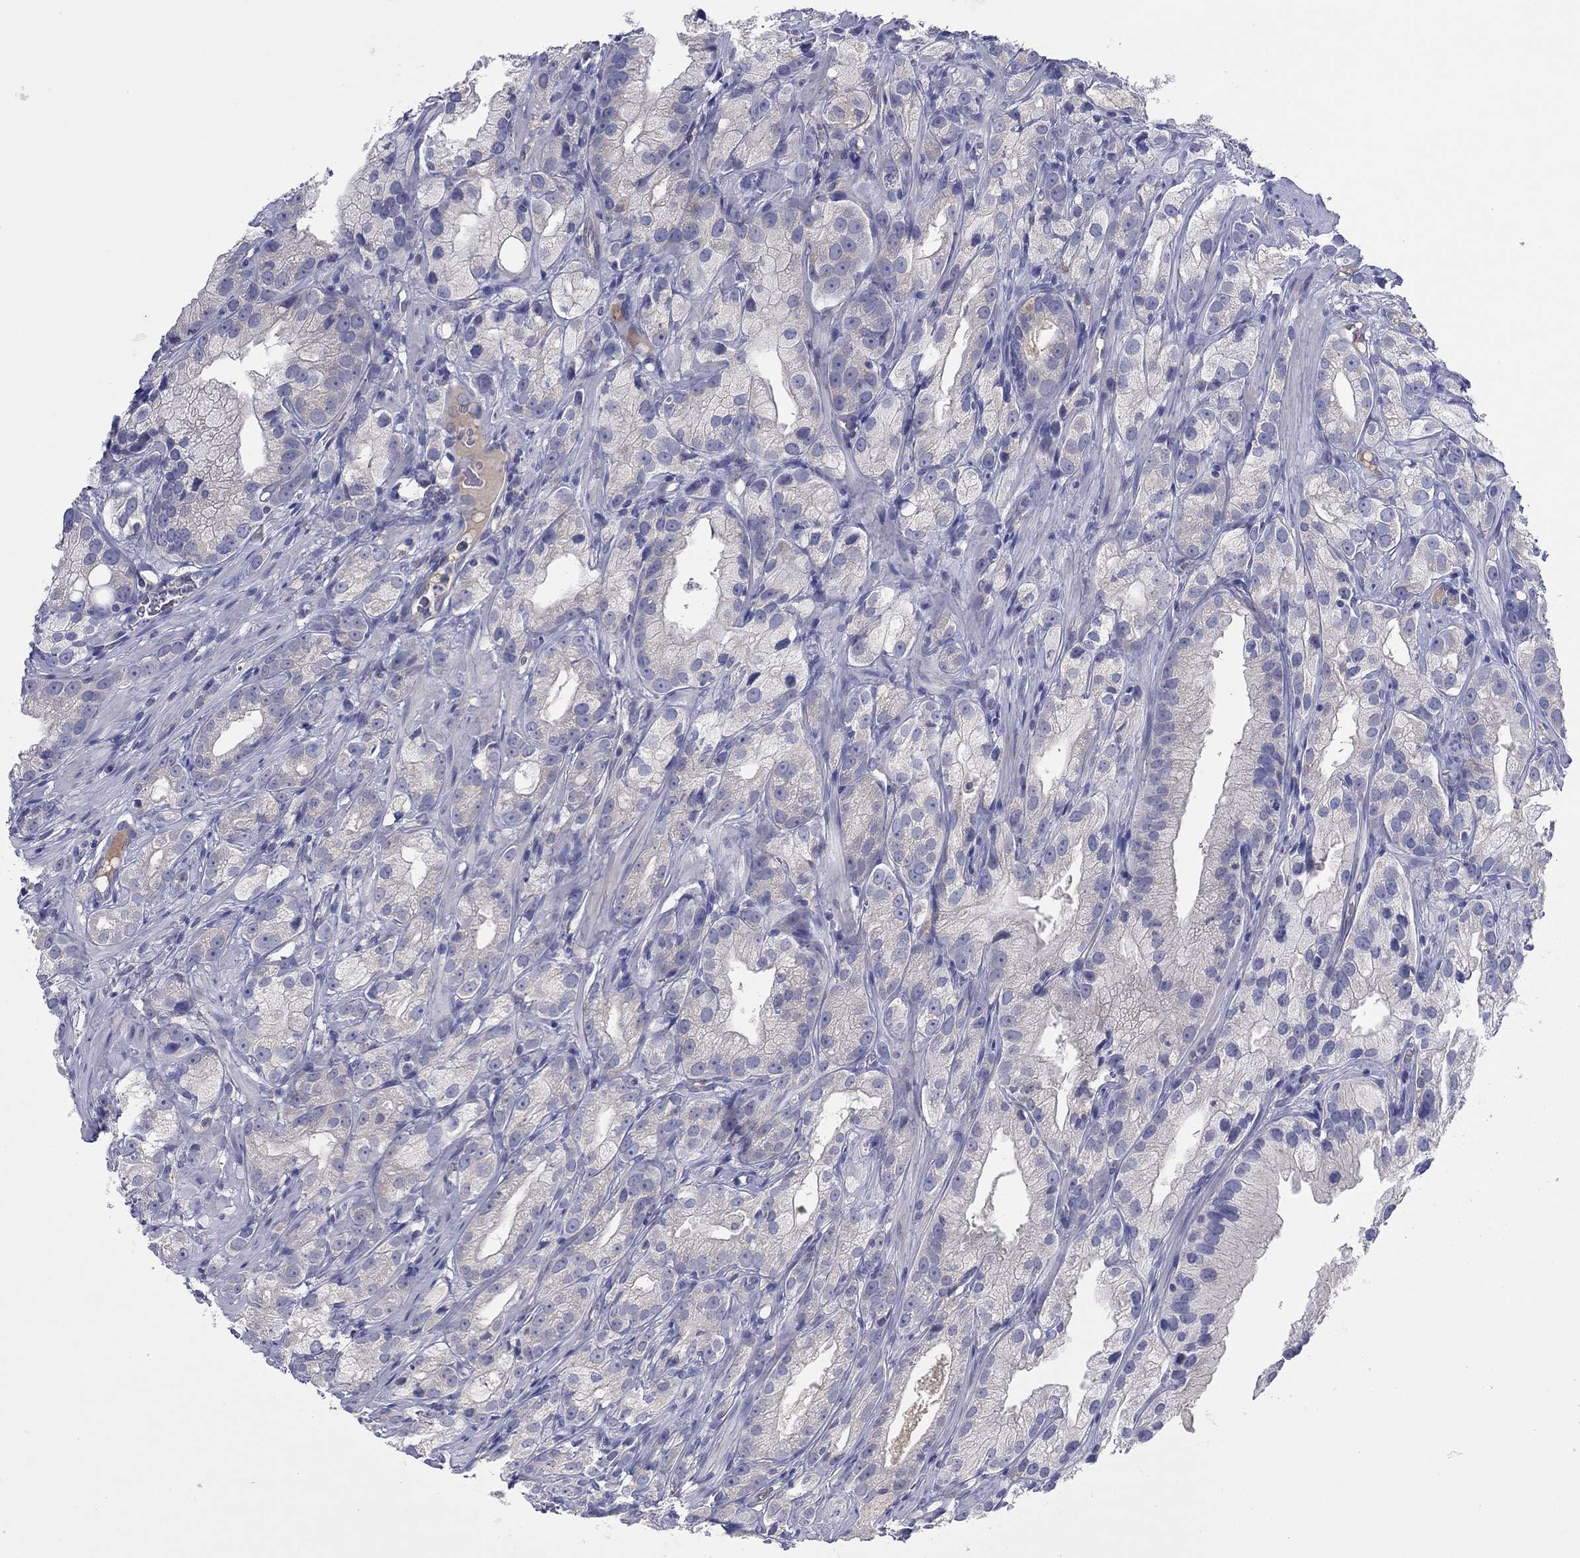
{"staining": {"intensity": "negative", "quantity": "none", "location": "none"}, "tissue": "prostate cancer", "cell_type": "Tumor cells", "image_type": "cancer", "snomed": [{"axis": "morphology", "description": "Adenocarcinoma, High grade"}, {"axis": "topography", "description": "Prostate and seminal vesicle, NOS"}], "caption": "The immunohistochemistry (IHC) photomicrograph has no significant expression in tumor cells of prostate high-grade adenocarcinoma tissue. The staining is performed using DAB brown chromogen with nuclei counter-stained in using hematoxylin.", "gene": "PLCL2", "patient": {"sex": "male", "age": 62}}